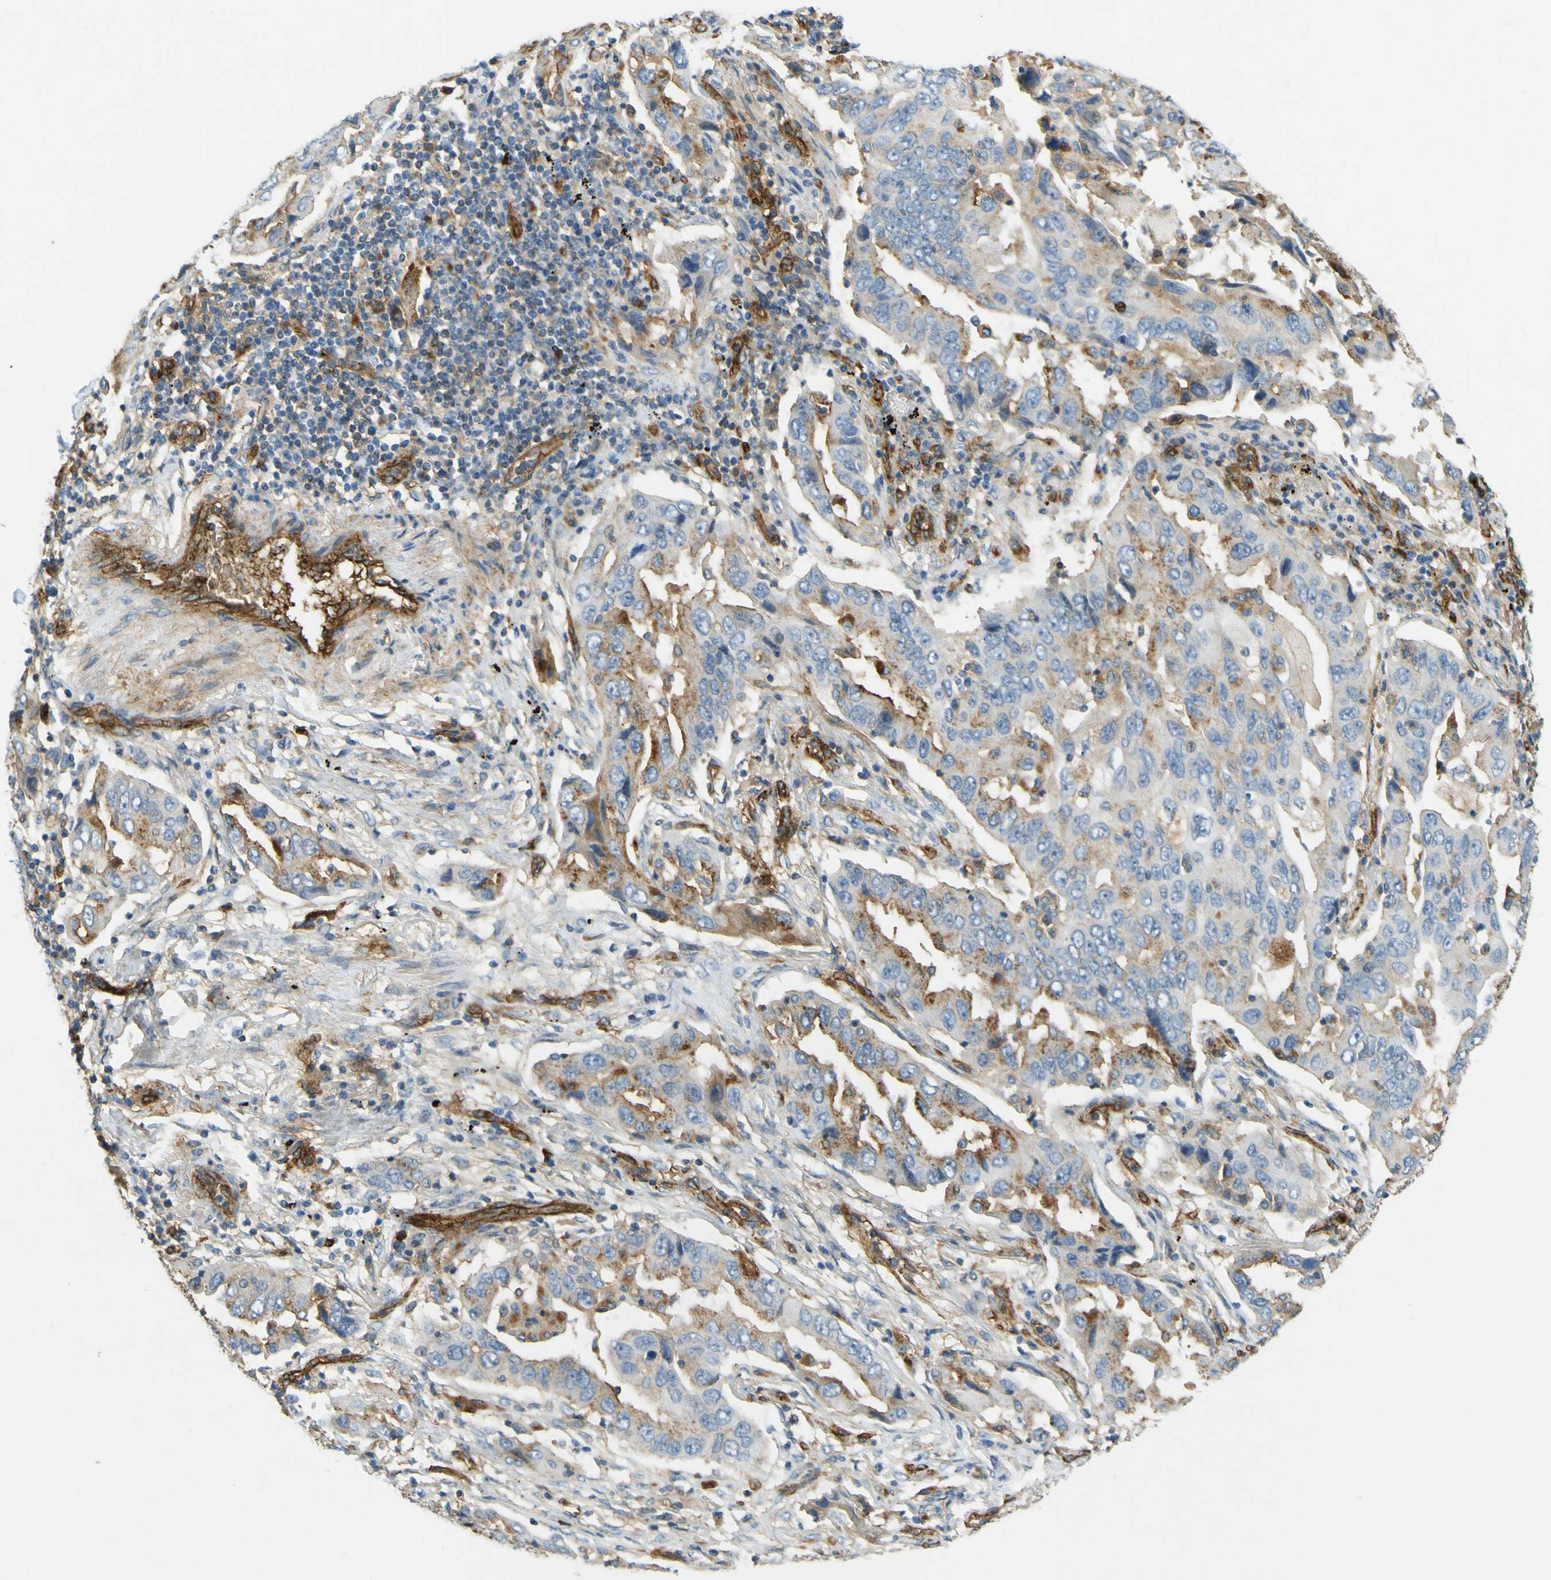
{"staining": {"intensity": "moderate", "quantity": "25%-75%", "location": "cytoplasmic/membranous"}, "tissue": "lung cancer", "cell_type": "Tumor cells", "image_type": "cancer", "snomed": [{"axis": "morphology", "description": "Adenocarcinoma, NOS"}, {"axis": "topography", "description": "Lung"}], "caption": "Lung cancer stained with a brown dye displays moderate cytoplasmic/membranous positive positivity in about 25%-75% of tumor cells.", "gene": "PLXDC1", "patient": {"sex": "female", "age": 65}}